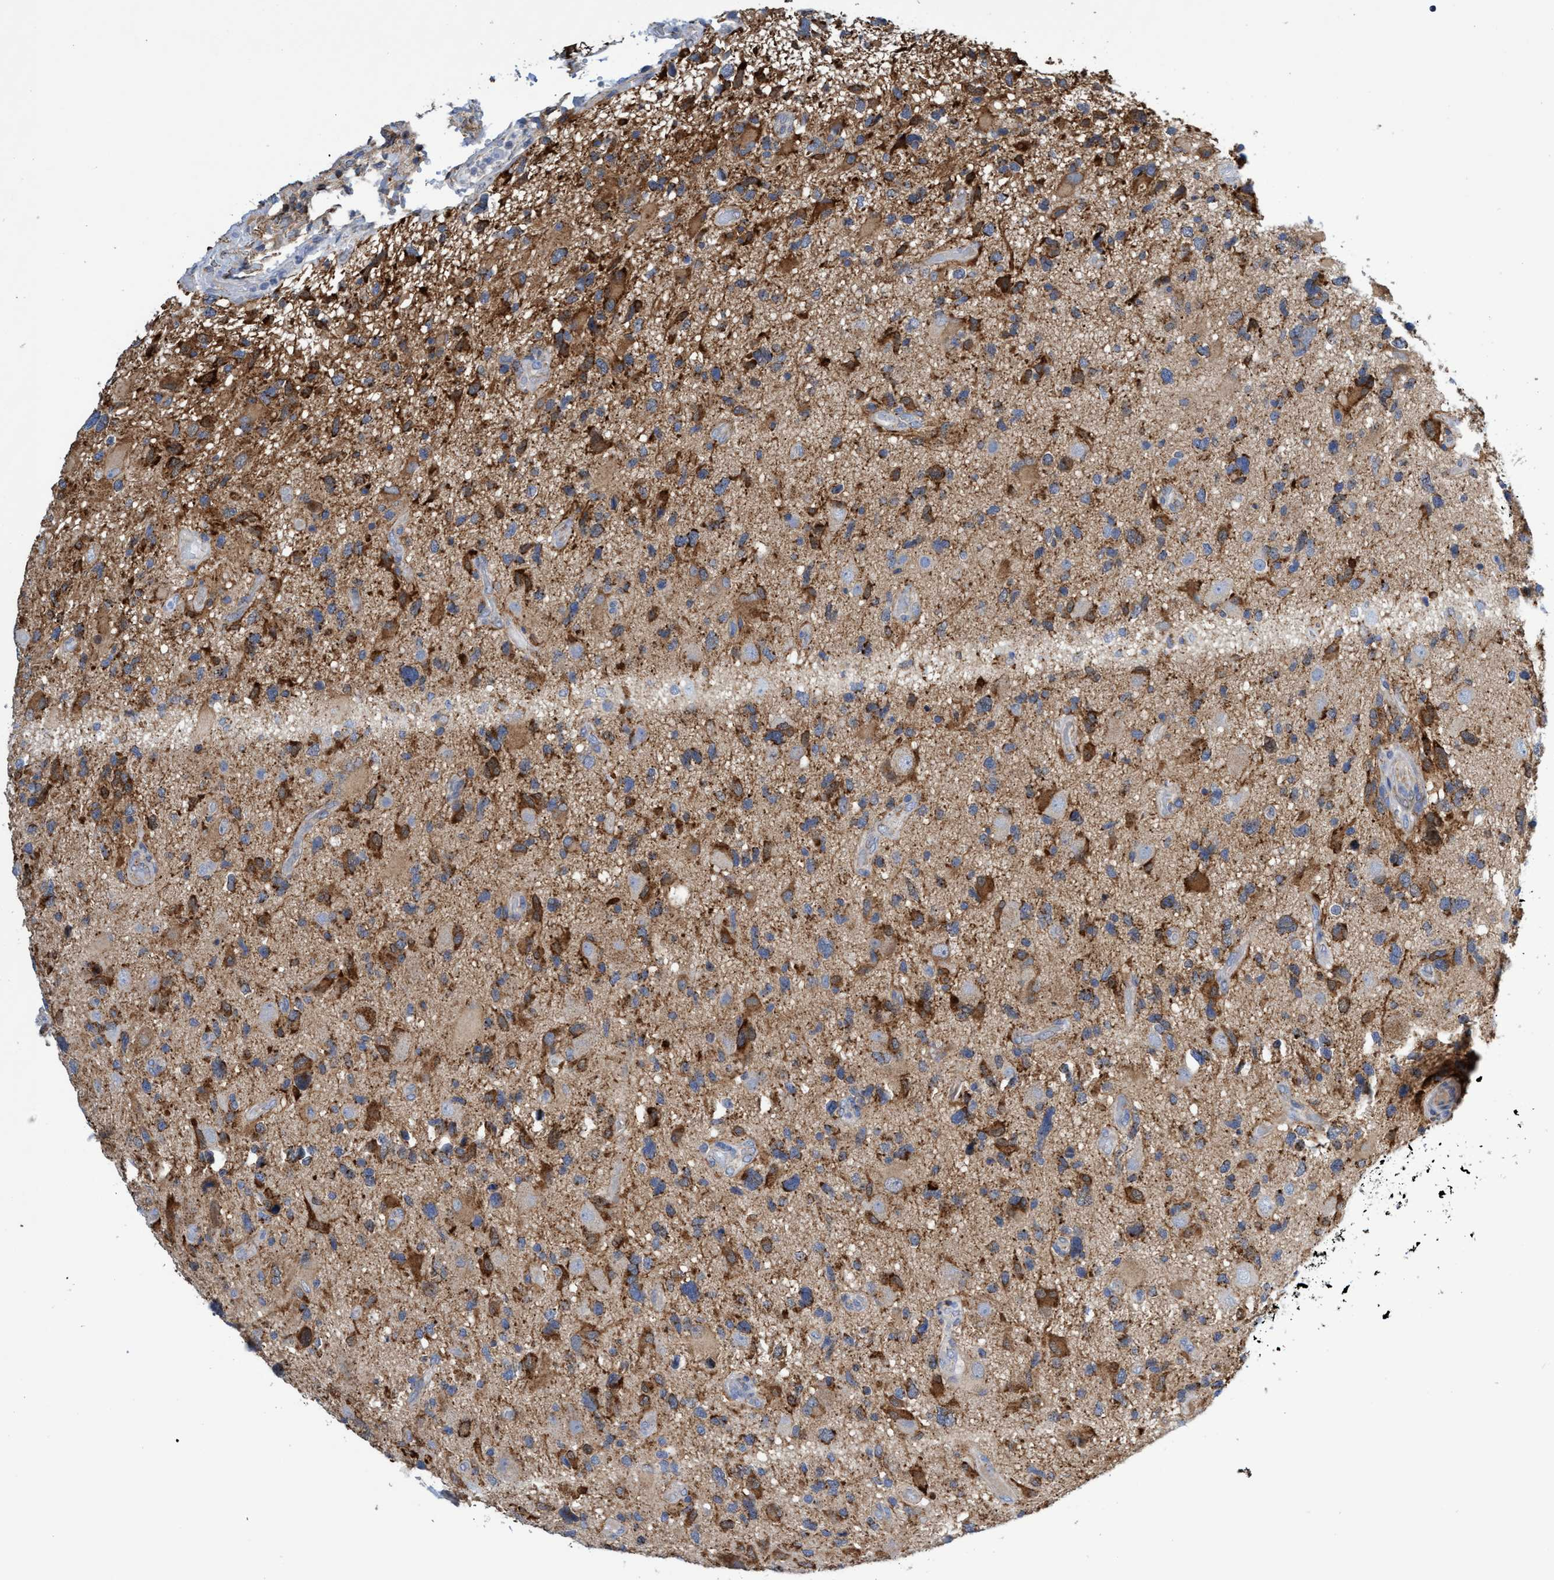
{"staining": {"intensity": "strong", "quantity": "25%-75%", "location": "cytoplasmic/membranous"}, "tissue": "glioma", "cell_type": "Tumor cells", "image_type": "cancer", "snomed": [{"axis": "morphology", "description": "Glioma, malignant, High grade"}, {"axis": "topography", "description": "Brain"}], "caption": "Immunohistochemical staining of human glioma shows high levels of strong cytoplasmic/membranous positivity in about 25%-75% of tumor cells.", "gene": "CRYZ", "patient": {"sex": "male", "age": 33}}